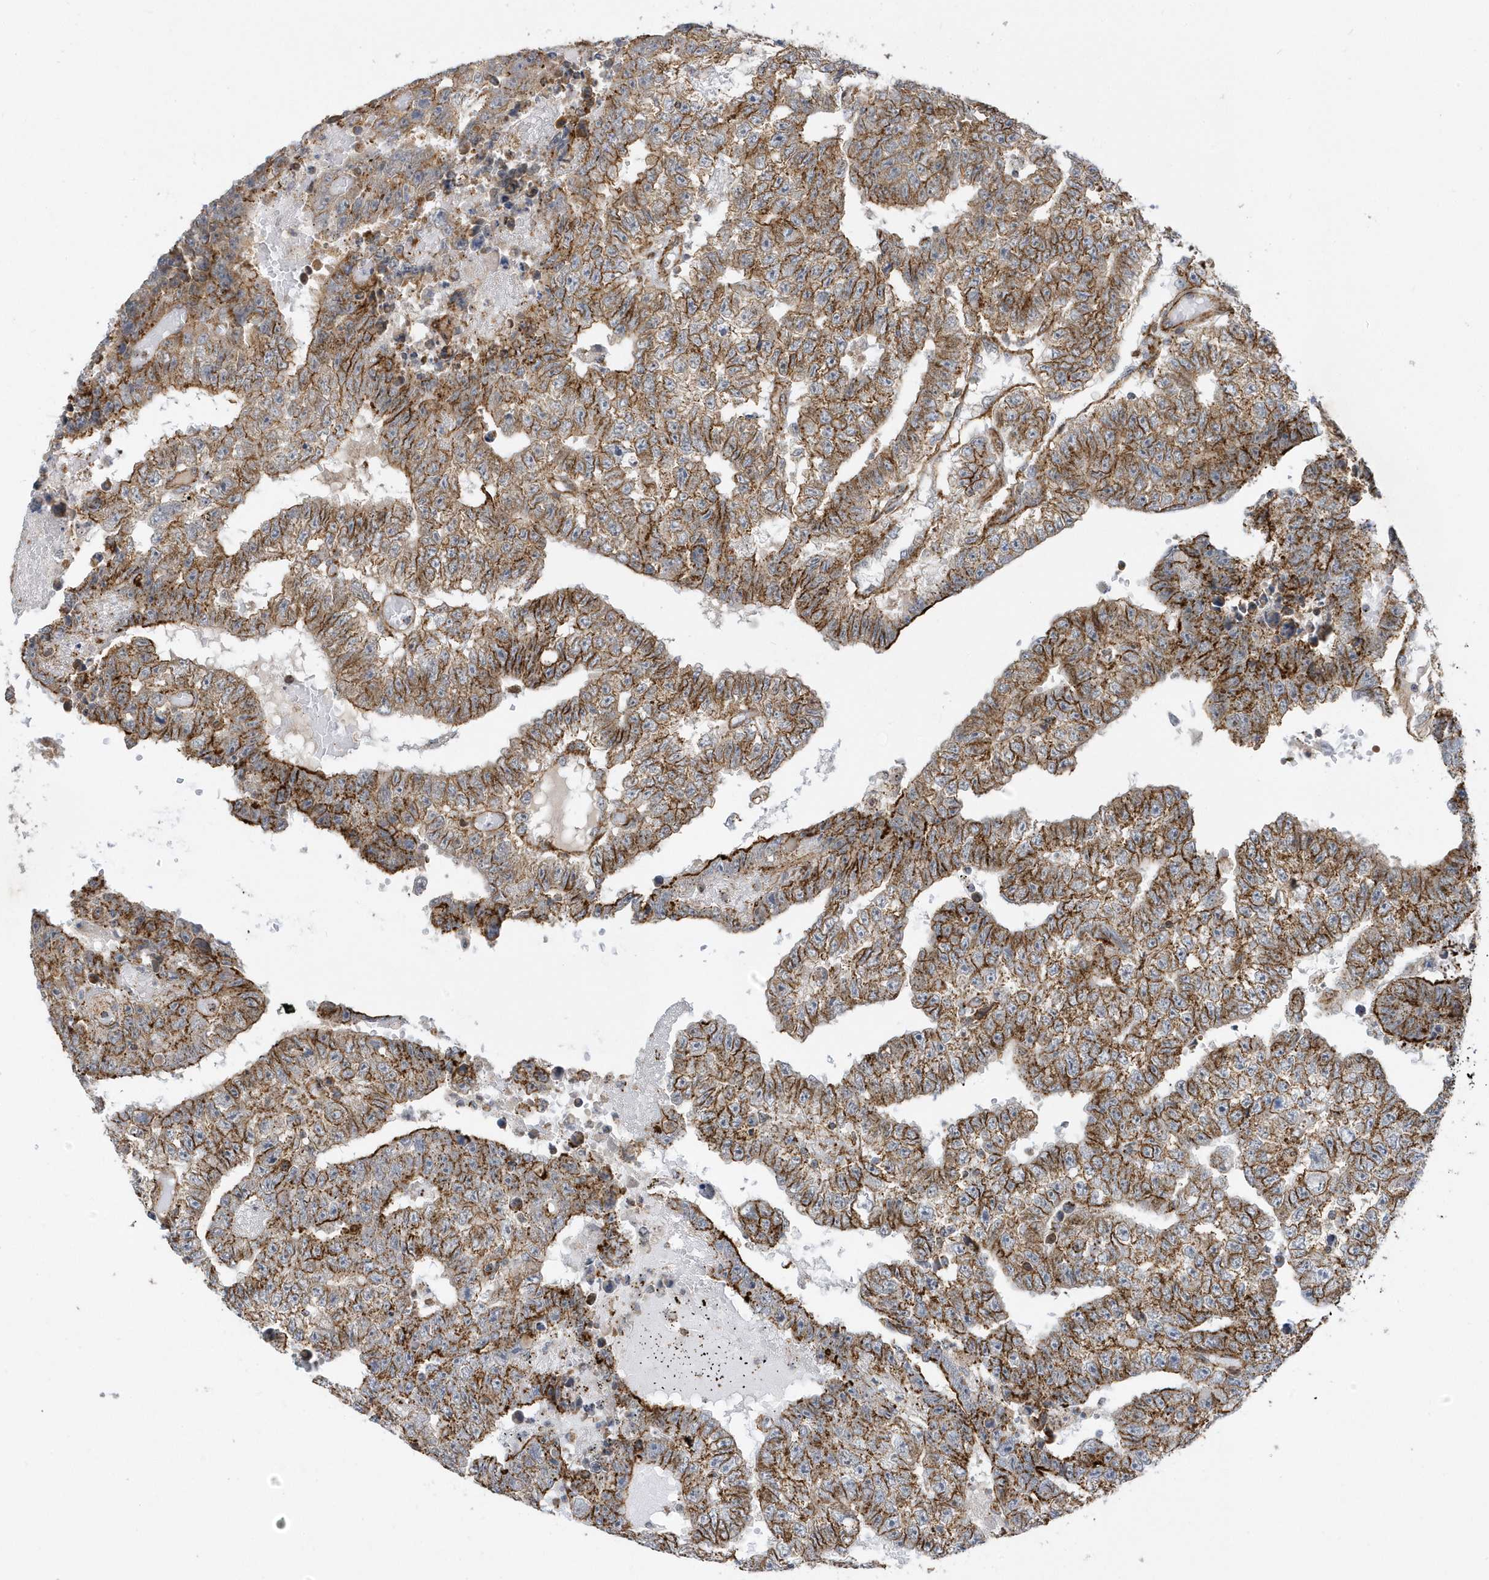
{"staining": {"intensity": "moderate", "quantity": ">75%", "location": "cytoplasmic/membranous"}, "tissue": "testis cancer", "cell_type": "Tumor cells", "image_type": "cancer", "snomed": [{"axis": "morphology", "description": "Carcinoma, Embryonal, NOS"}, {"axis": "topography", "description": "Testis"}], "caption": "A brown stain shows moderate cytoplasmic/membranous expression of a protein in human testis cancer tumor cells.", "gene": "HRH4", "patient": {"sex": "male", "age": 25}}